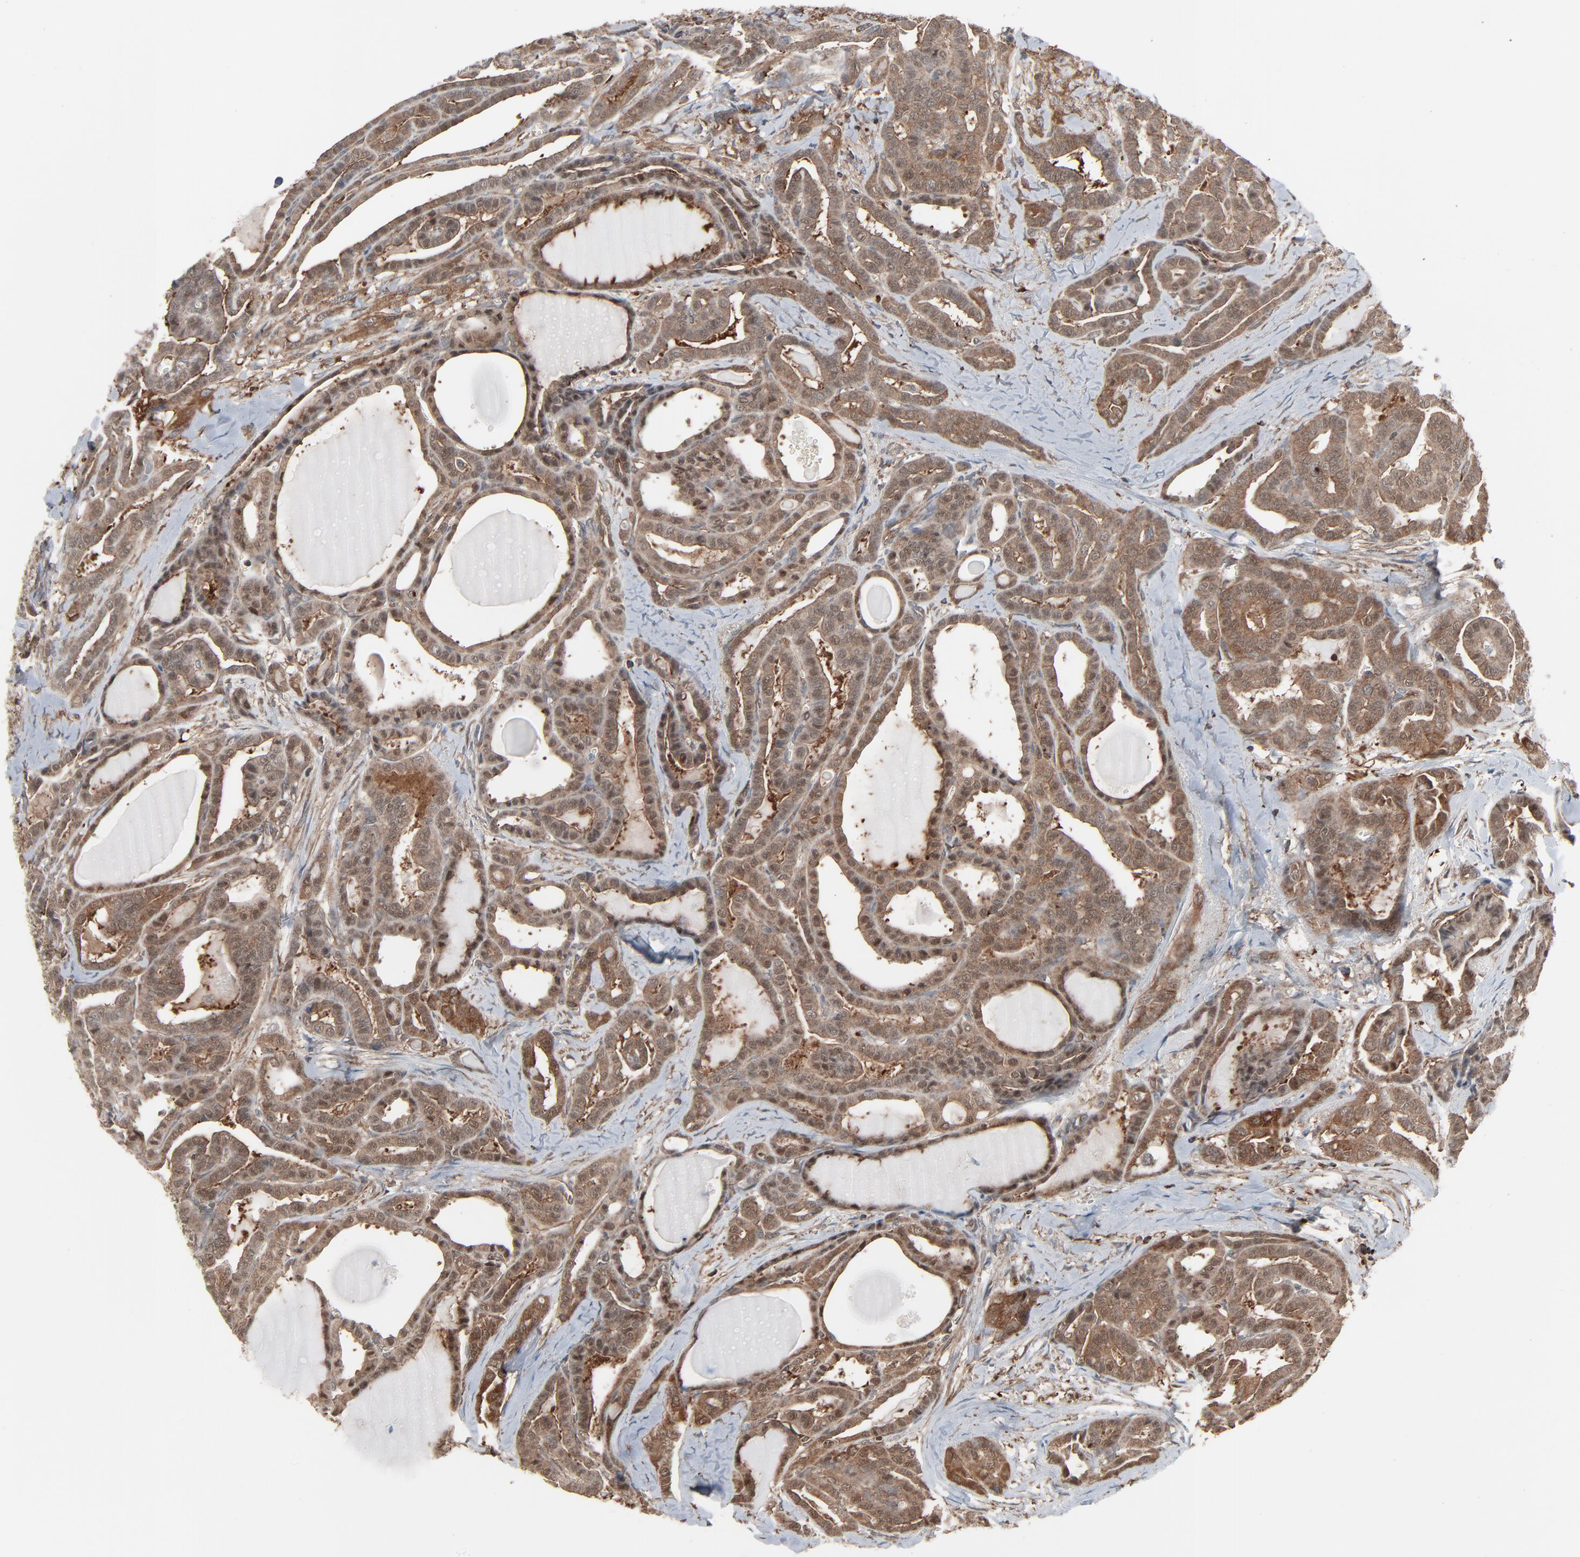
{"staining": {"intensity": "moderate", "quantity": ">75%", "location": "cytoplasmic/membranous,nuclear"}, "tissue": "thyroid cancer", "cell_type": "Tumor cells", "image_type": "cancer", "snomed": [{"axis": "morphology", "description": "Carcinoma, NOS"}, {"axis": "topography", "description": "Thyroid gland"}], "caption": "A high-resolution micrograph shows immunohistochemistry staining of carcinoma (thyroid), which displays moderate cytoplasmic/membranous and nuclear staining in about >75% of tumor cells.", "gene": "OPTN", "patient": {"sex": "female", "age": 91}}